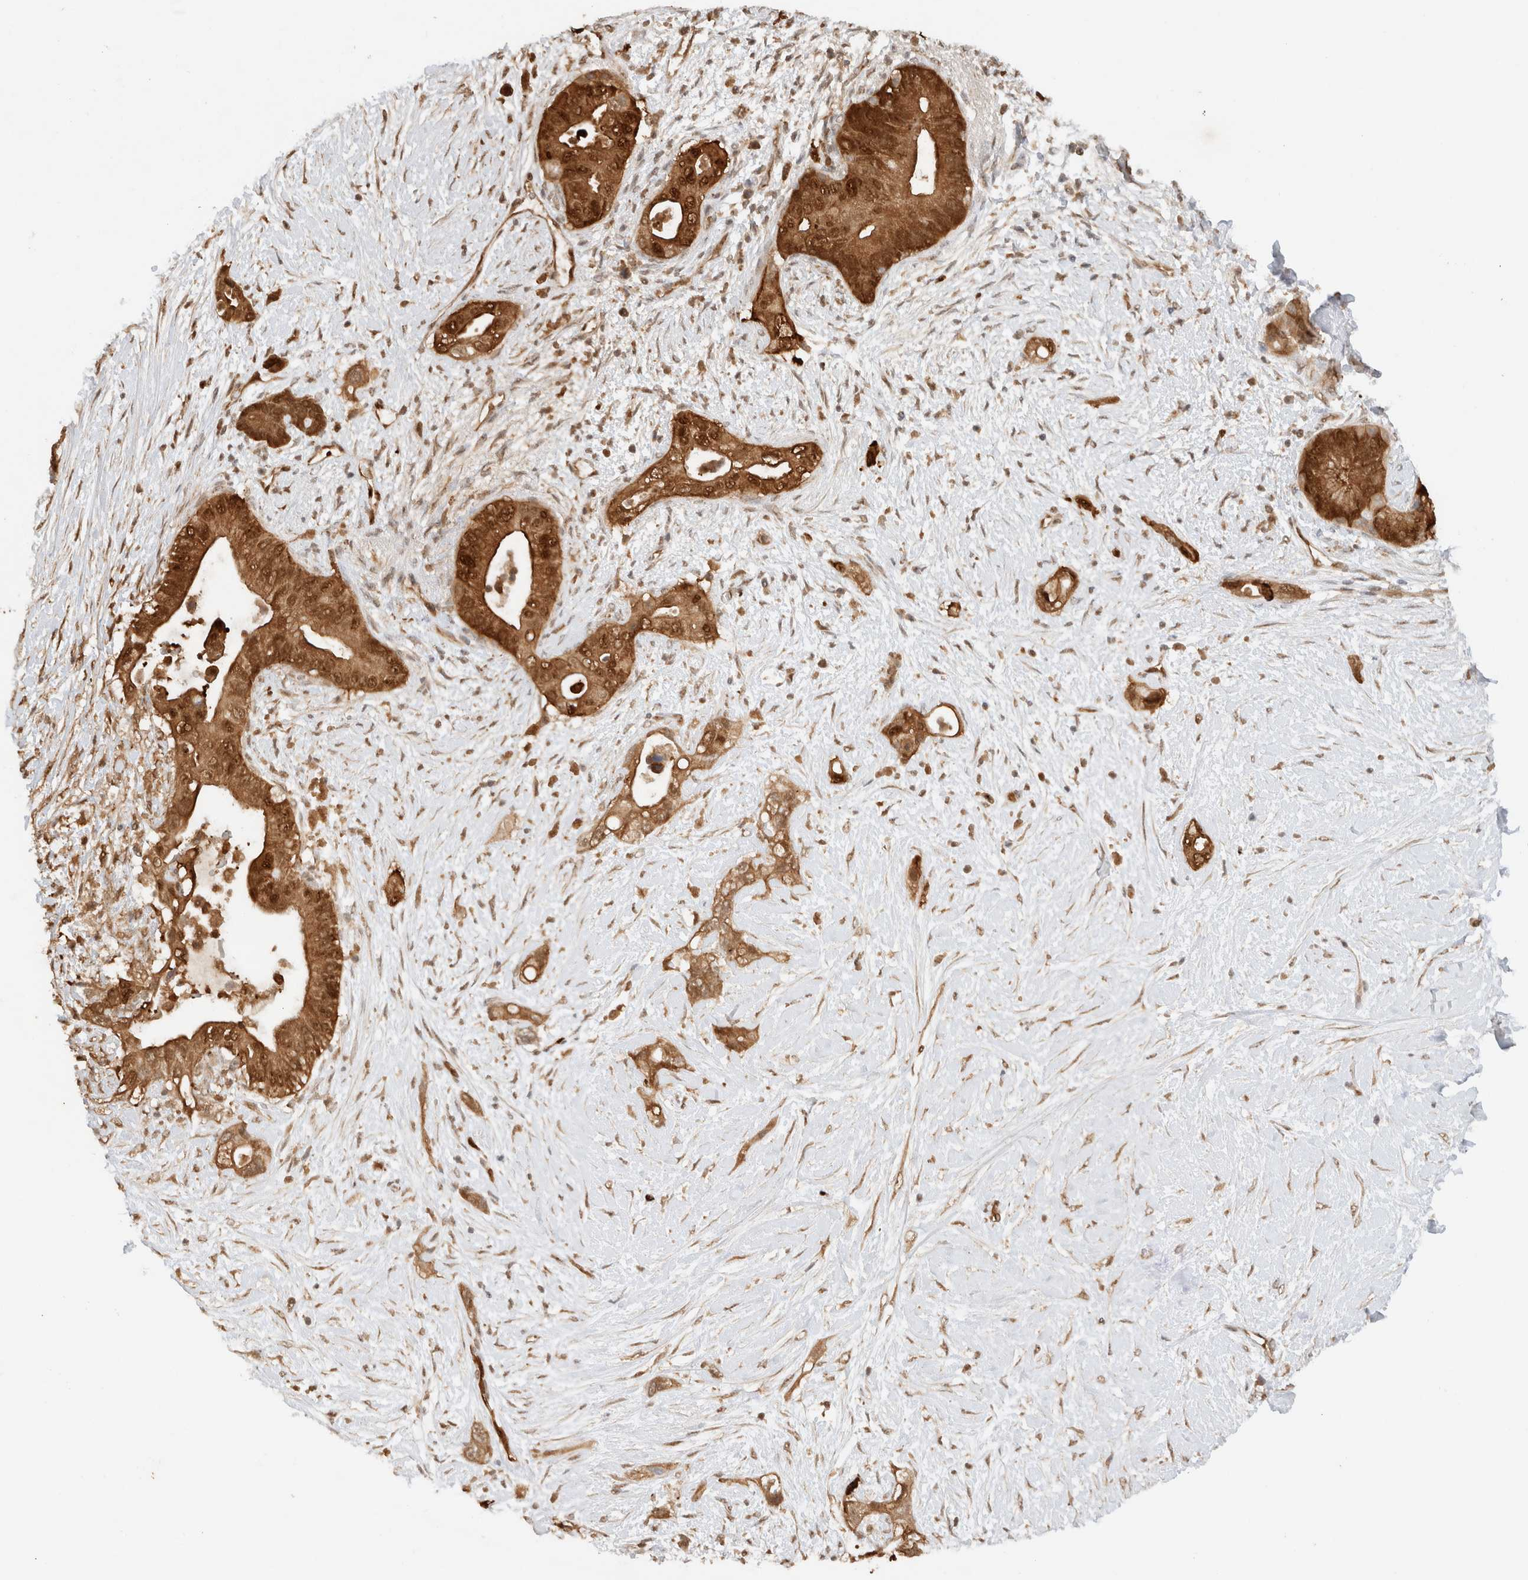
{"staining": {"intensity": "strong", "quantity": ">75%", "location": "cytoplasmic/membranous,nuclear"}, "tissue": "pancreatic cancer", "cell_type": "Tumor cells", "image_type": "cancer", "snomed": [{"axis": "morphology", "description": "Adenocarcinoma, NOS"}, {"axis": "topography", "description": "Pancreas"}], "caption": "Strong cytoplasmic/membranous and nuclear expression is present in about >75% of tumor cells in pancreatic adenocarcinoma.", "gene": "CA13", "patient": {"sex": "male", "age": 53}}